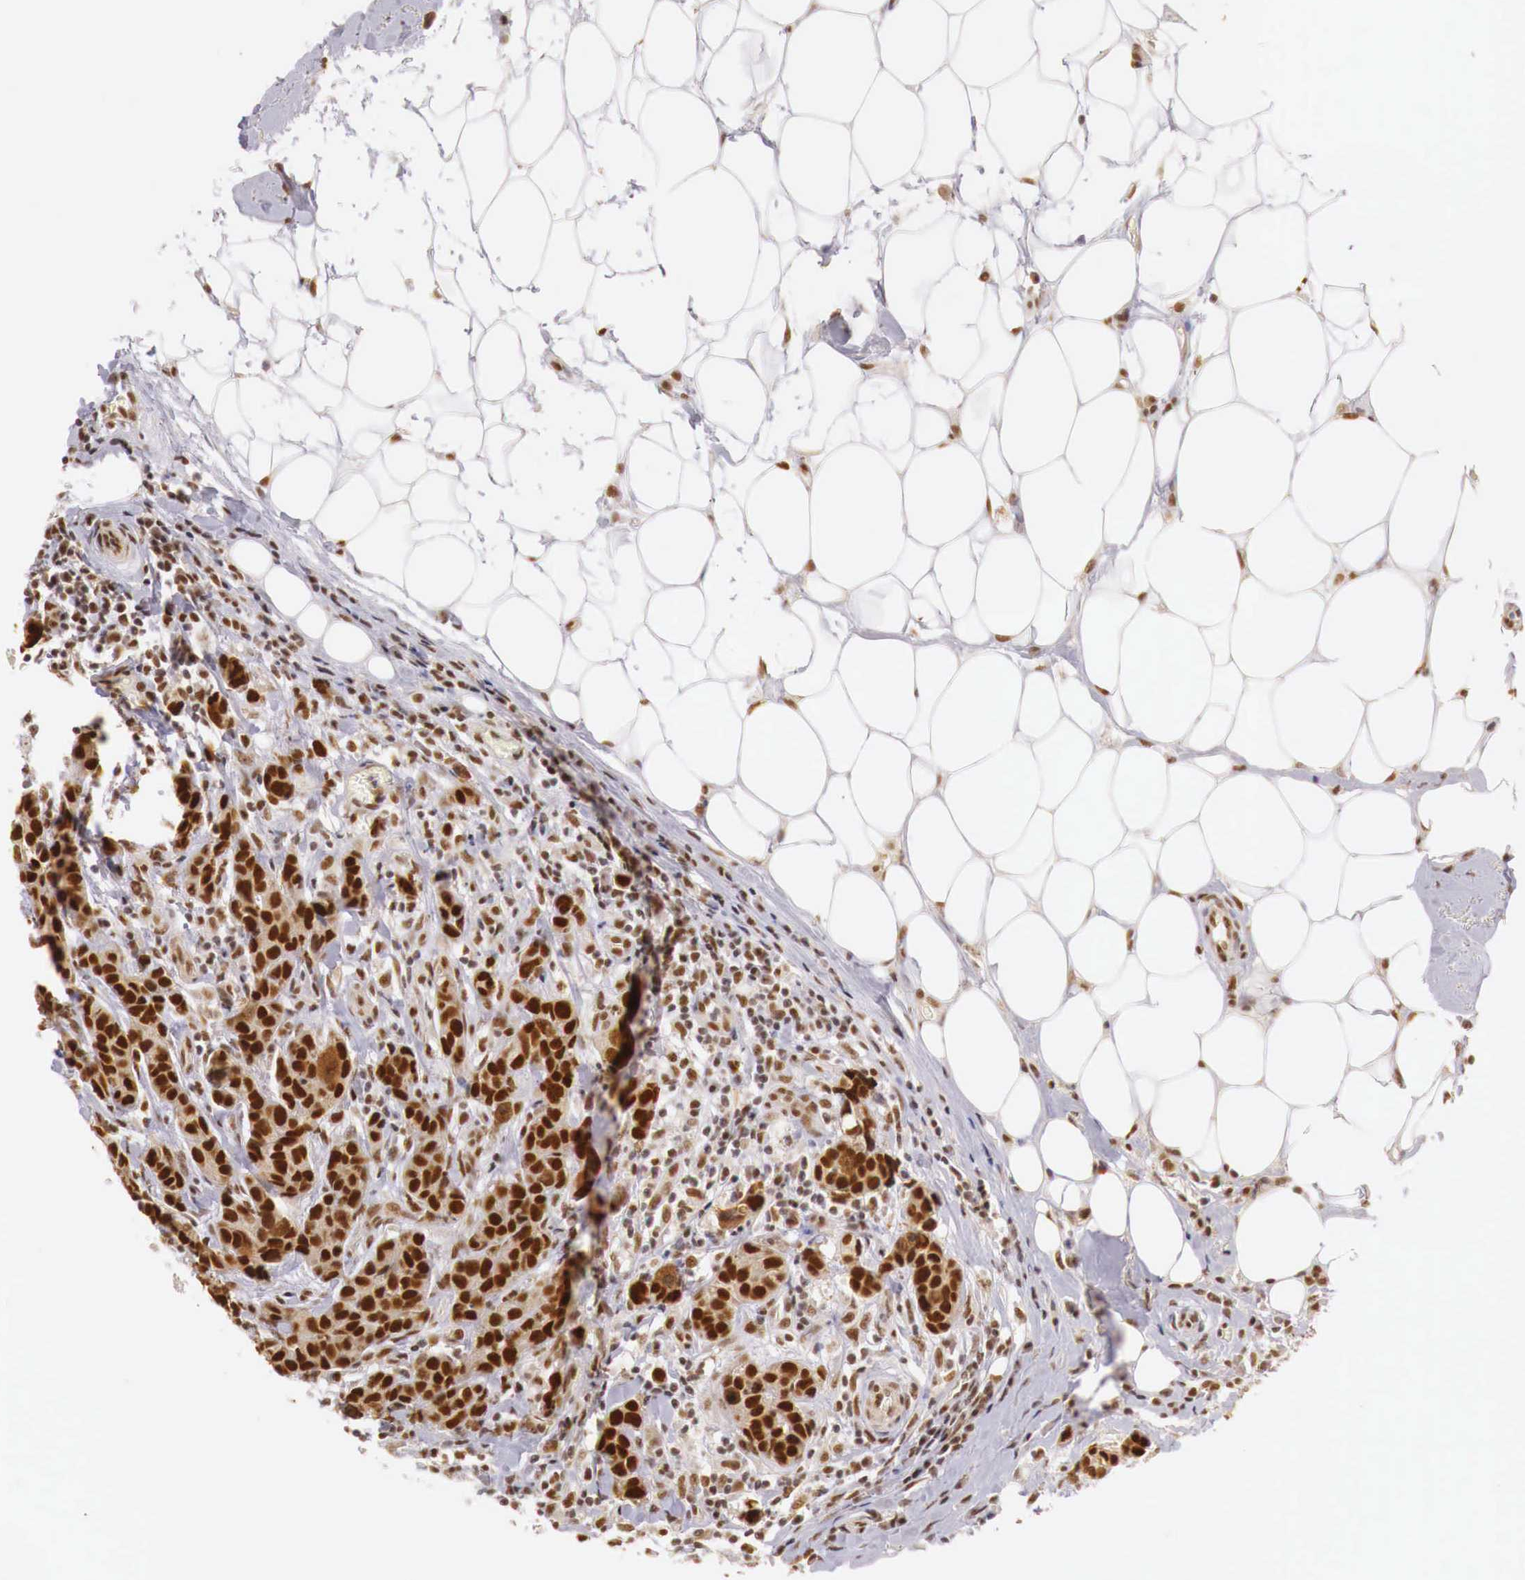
{"staining": {"intensity": "strong", "quantity": ">75%", "location": "cytoplasmic/membranous,nuclear"}, "tissue": "breast cancer", "cell_type": "Tumor cells", "image_type": "cancer", "snomed": [{"axis": "morphology", "description": "Duct carcinoma"}, {"axis": "topography", "description": "Breast"}], "caption": "Protein staining of breast cancer tissue reveals strong cytoplasmic/membranous and nuclear staining in about >75% of tumor cells. (brown staining indicates protein expression, while blue staining denotes nuclei).", "gene": "GPKOW", "patient": {"sex": "female", "age": 91}}